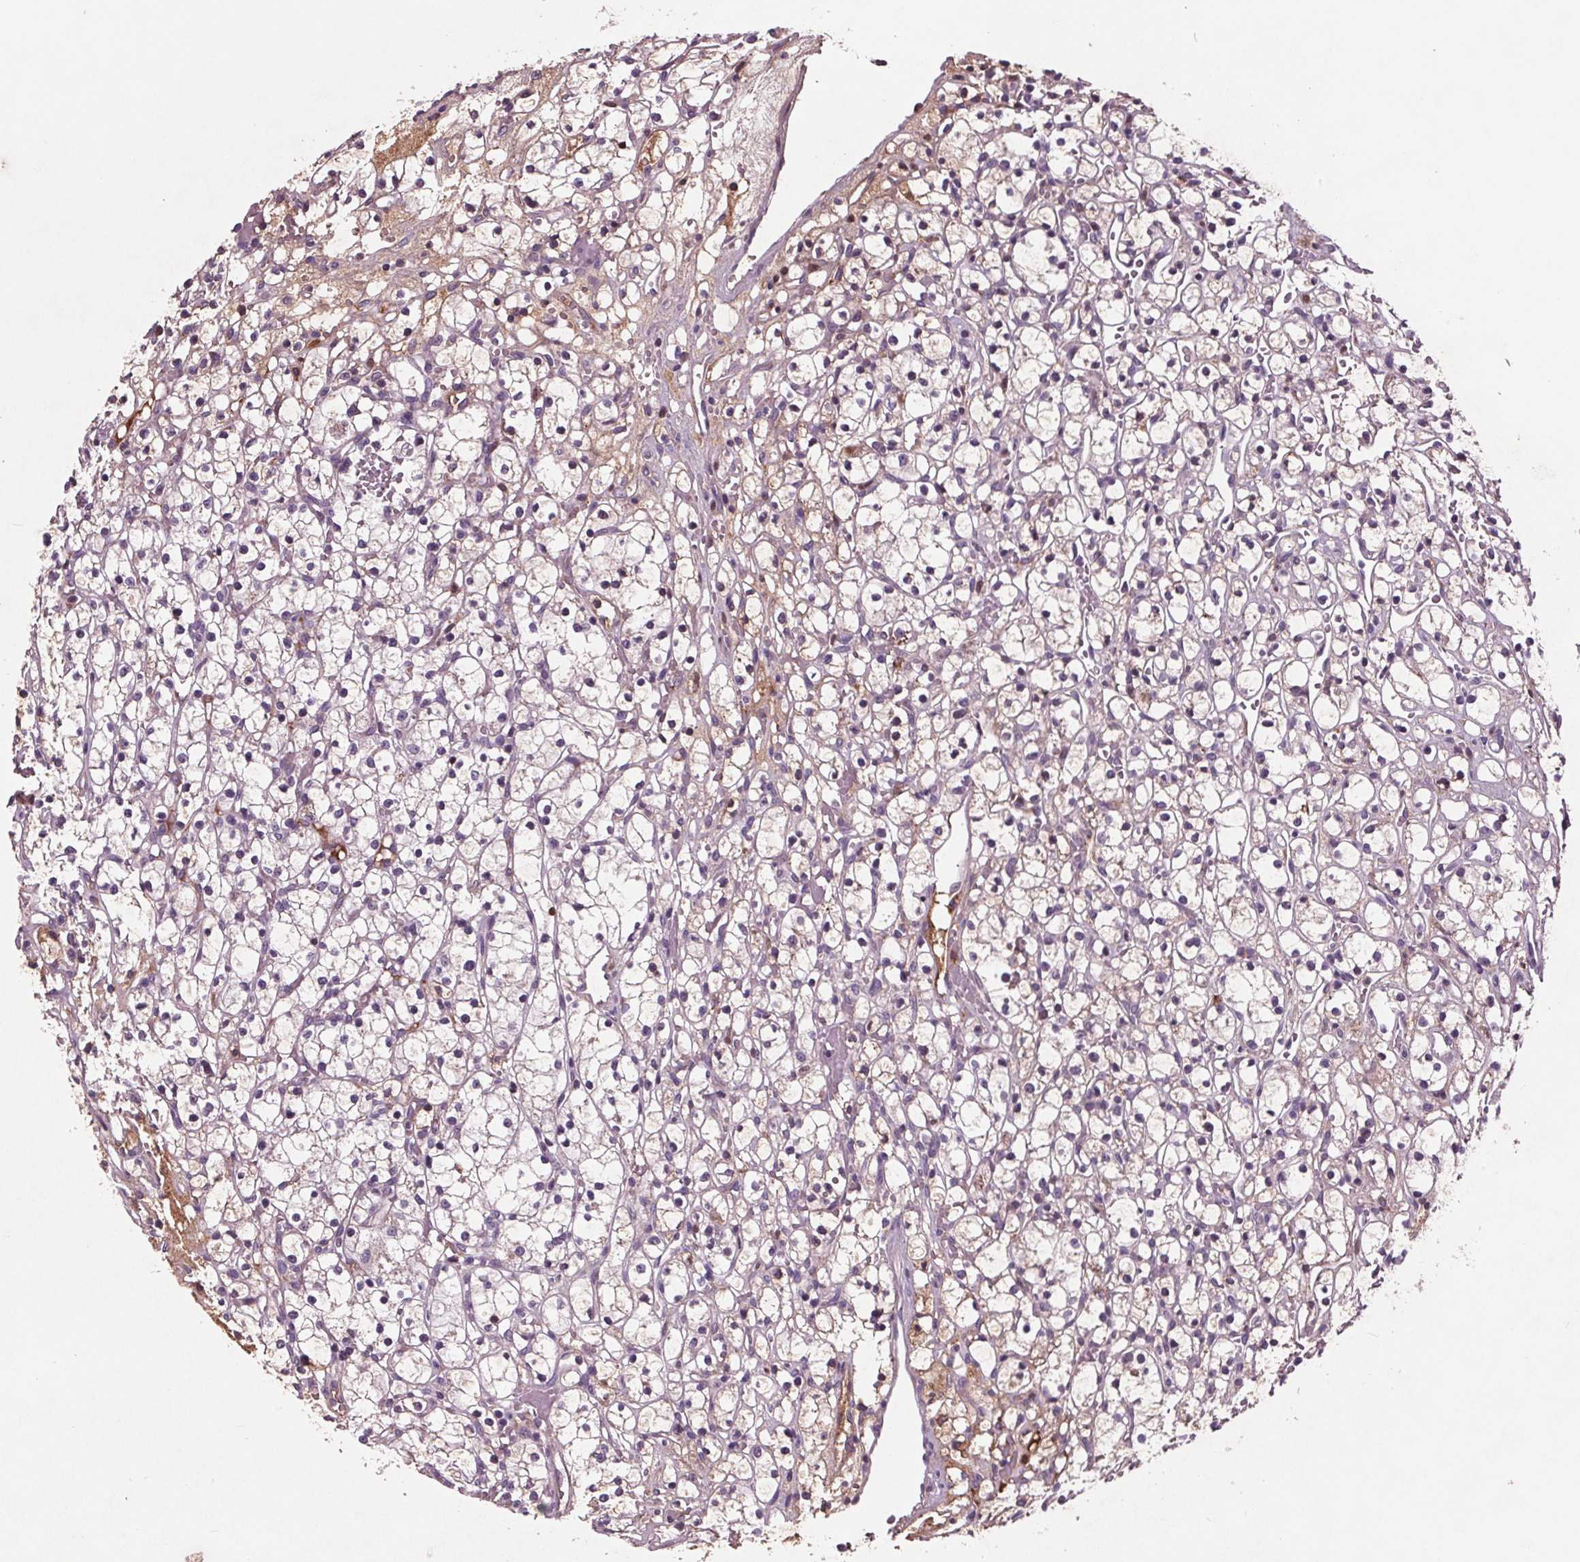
{"staining": {"intensity": "negative", "quantity": "none", "location": "none"}, "tissue": "renal cancer", "cell_type": "Tumor cells", "image_type": "cancer", "snomed": [{"axis": "morphology", "description": "Adenocarcinoma, NOS"}, {"axis": "topography", "description": "Kidney"}], "caption": "Renal cancer stained for a protein using immunohistochemistry (IHC) exhibits no positivity tumor cells.", "gene": "C6", "patient": {"sex": "female", "age": 59}}